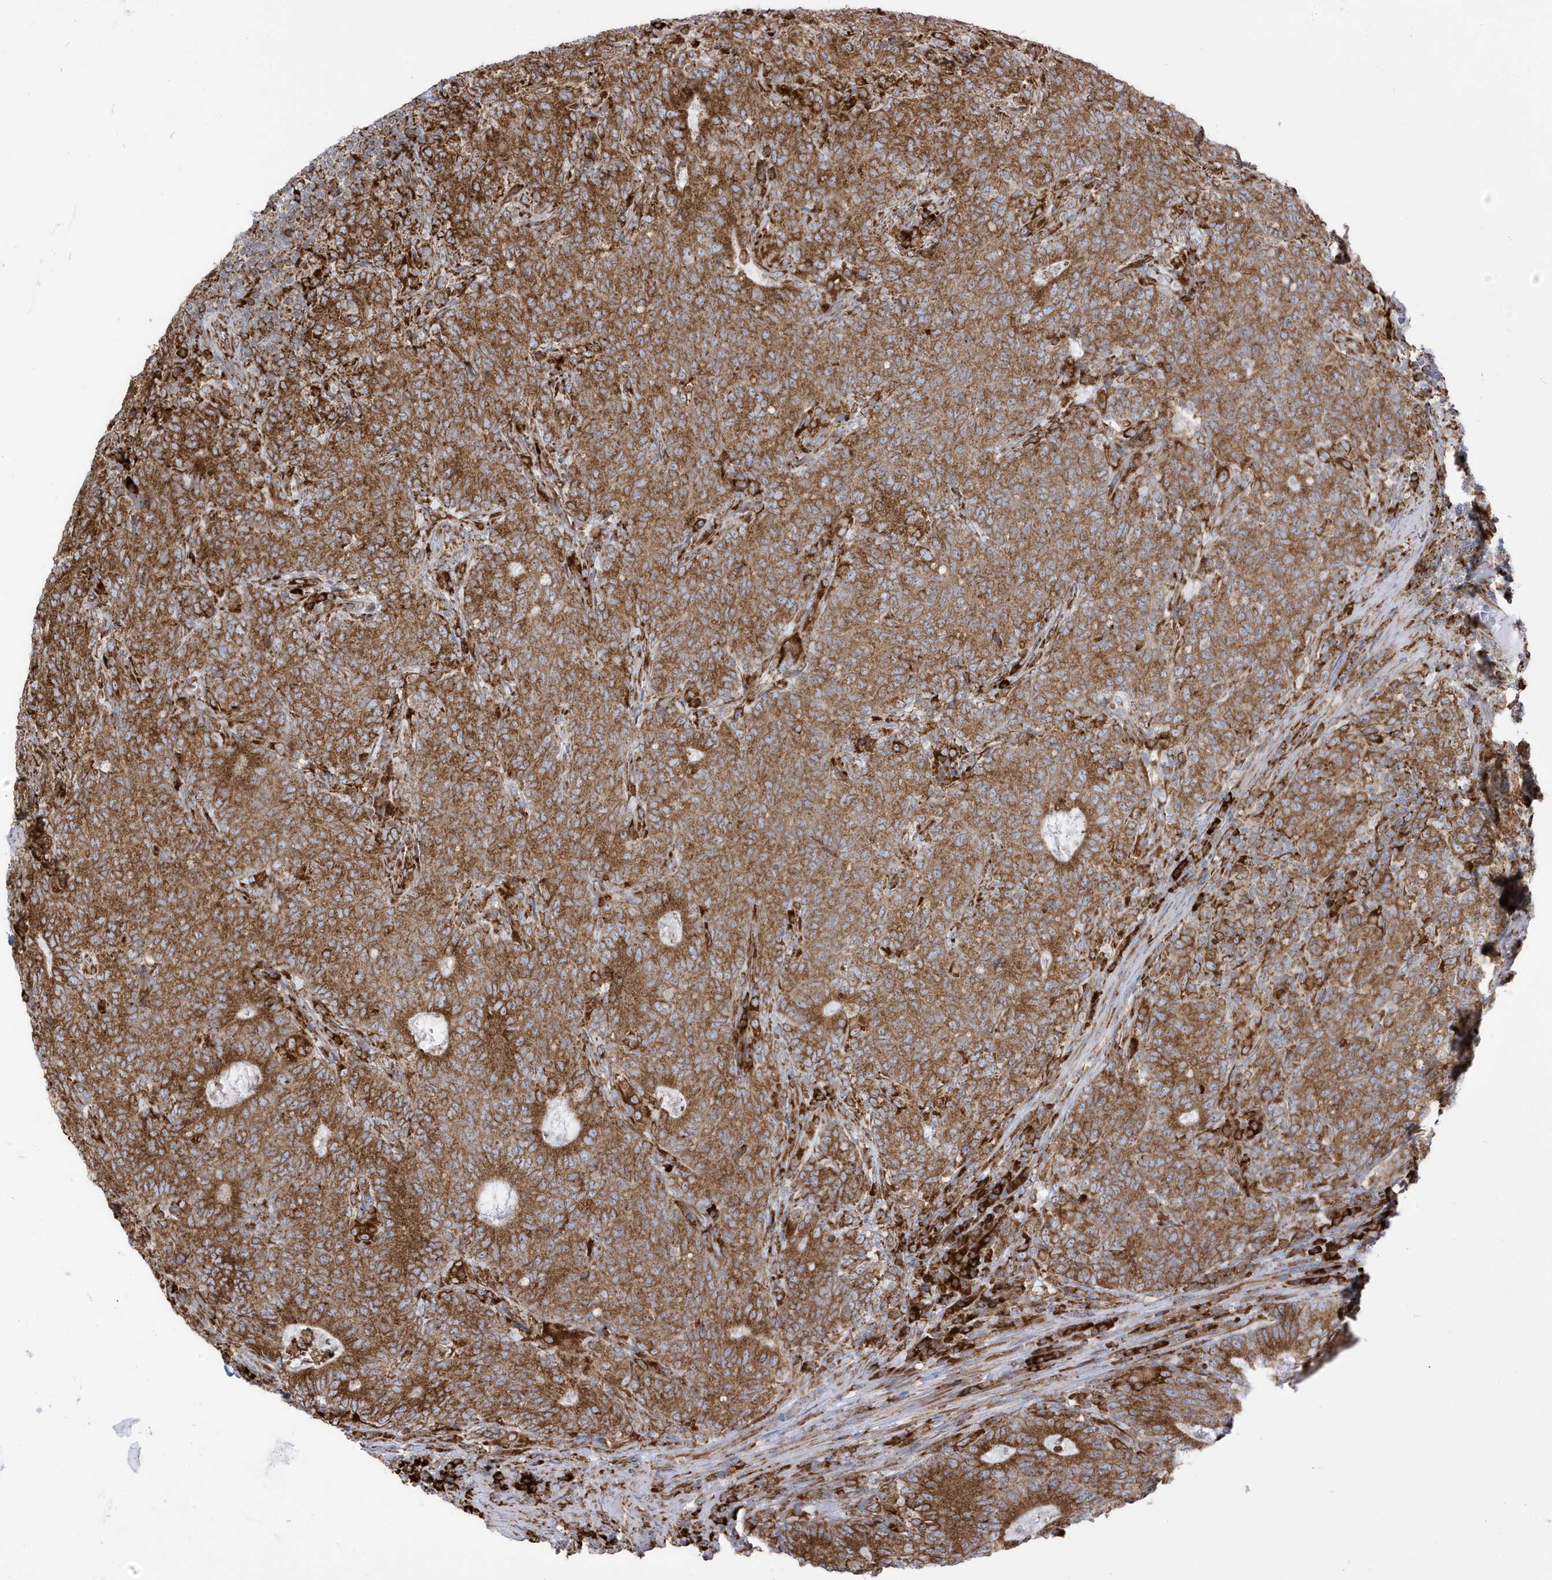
{"staining": {"intensity": "strong", "quantity": ">75%", "location": "cytoplasmic/membranous"}, "tissue": "colorectal cancer", "cell_type": "Tumor cells", "image_type": "cancer", "snomed": [{"axis": "morphology", "description": "Normal tissue, NOS"}, {"axis": "morphology", "description": "Adenocarcinoma, NOS"}, {"axis": "topography", "description": "Colon"}], "caption": "The photomicrograph reveals a brown stain indicating the presence of a protein in the cytoplasmic/membranous of tumor cells in colorectal cancer (adenocarcinoma).", "gene": "PDIA6", "patient": {"sex": "female", "age": 75}}